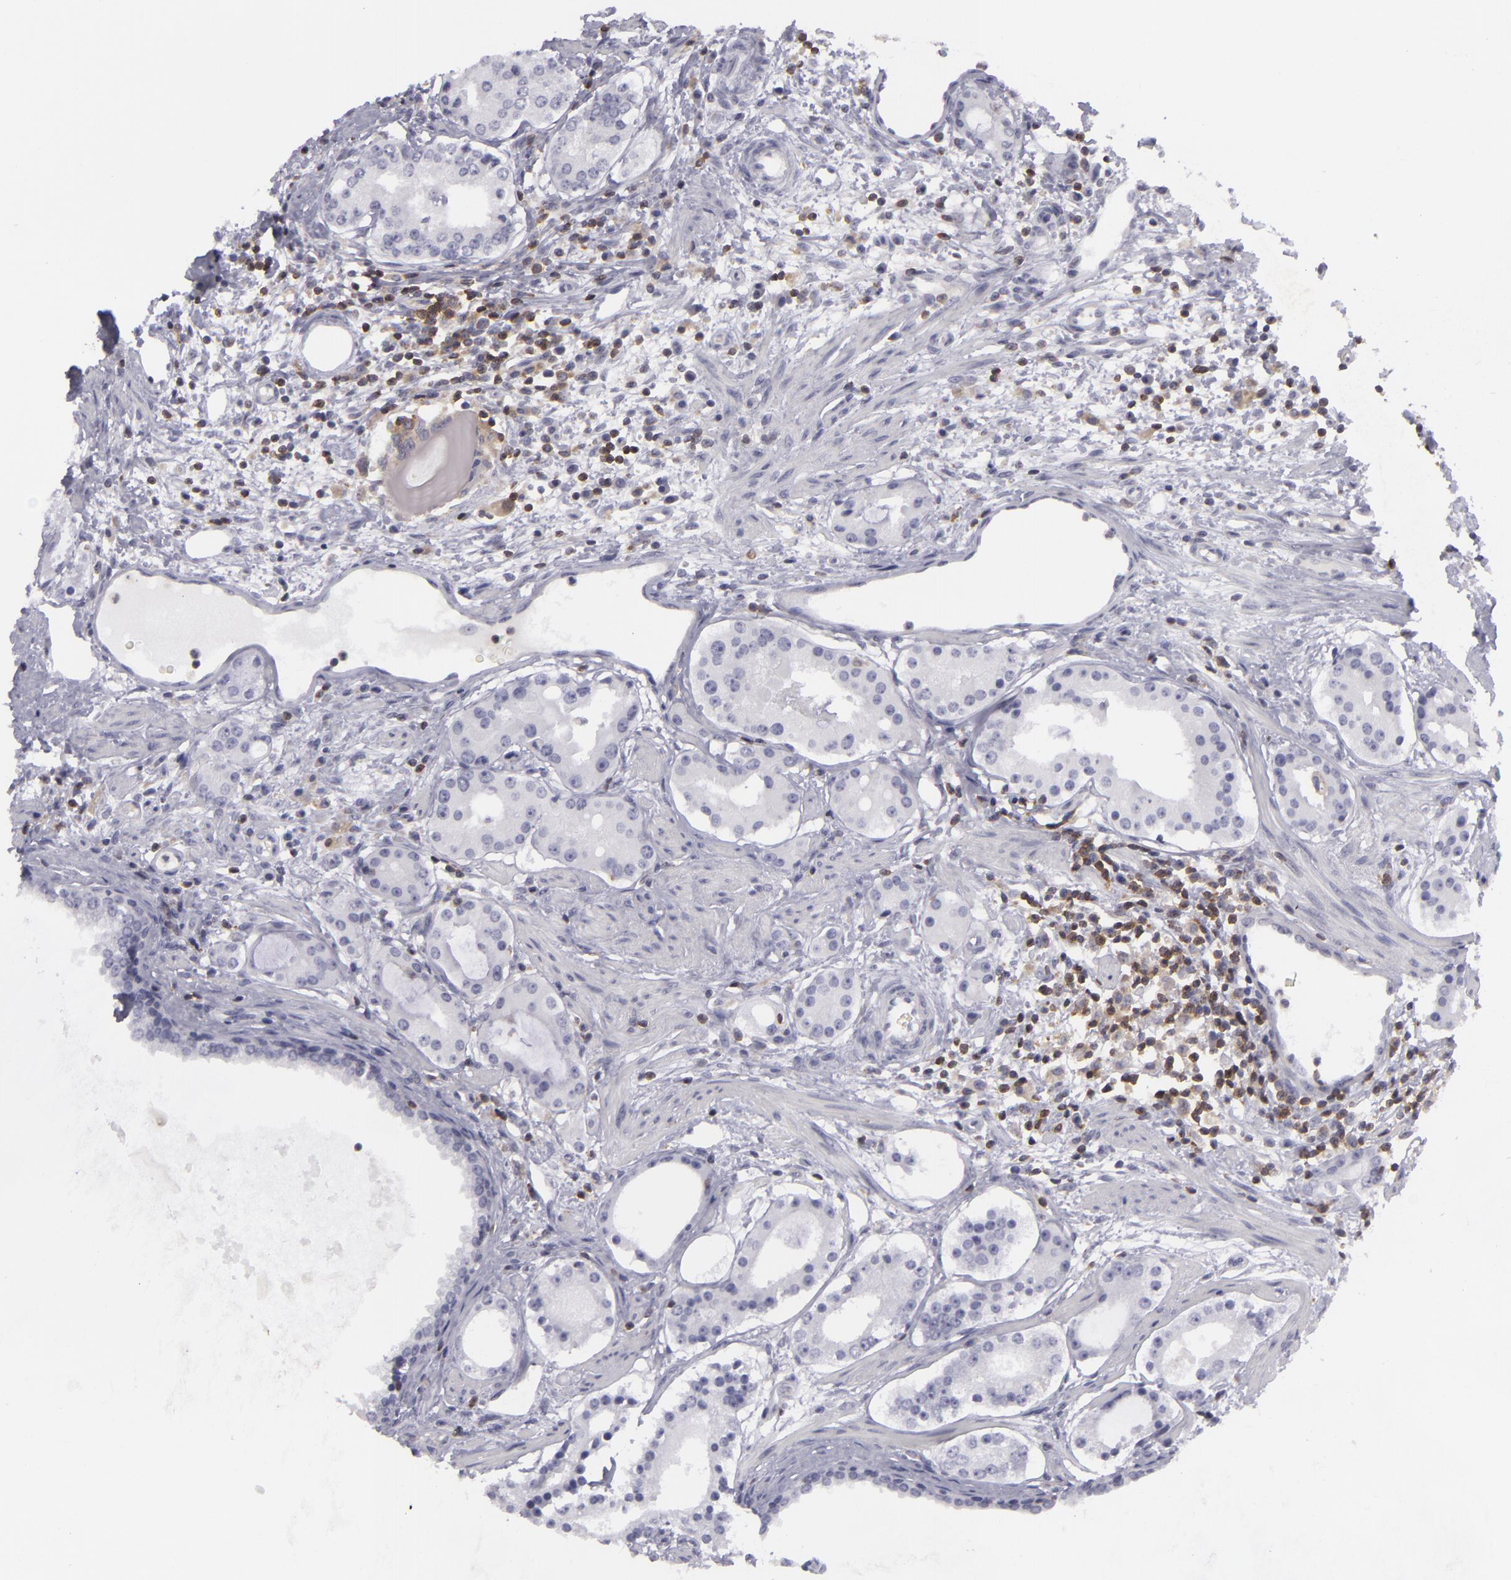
{"staining": {"intensity": "negative", "quantity": "none", "location": "none"}, "tissue": "prostate cancer", "cell_type": "Tumor cells", "image_type": "cancer", "snomed": [{"axis": "morphology", "description": "Adenocarcinoma, Medium grade"}, {"axis": "topography", "description": "Prostate"}], "caption": "A photomicrograph of prostate medium-grade adenocarcinoma stained for a protein reveals no brown staining in tumor cells. Brightfield microscopy of immunohistochemistry stained with DAB (brown) and hematoxylin (blue), captured at high magnification.", "gene": "KCNAB2", "patient": {"sex": "male", "age": 73}}